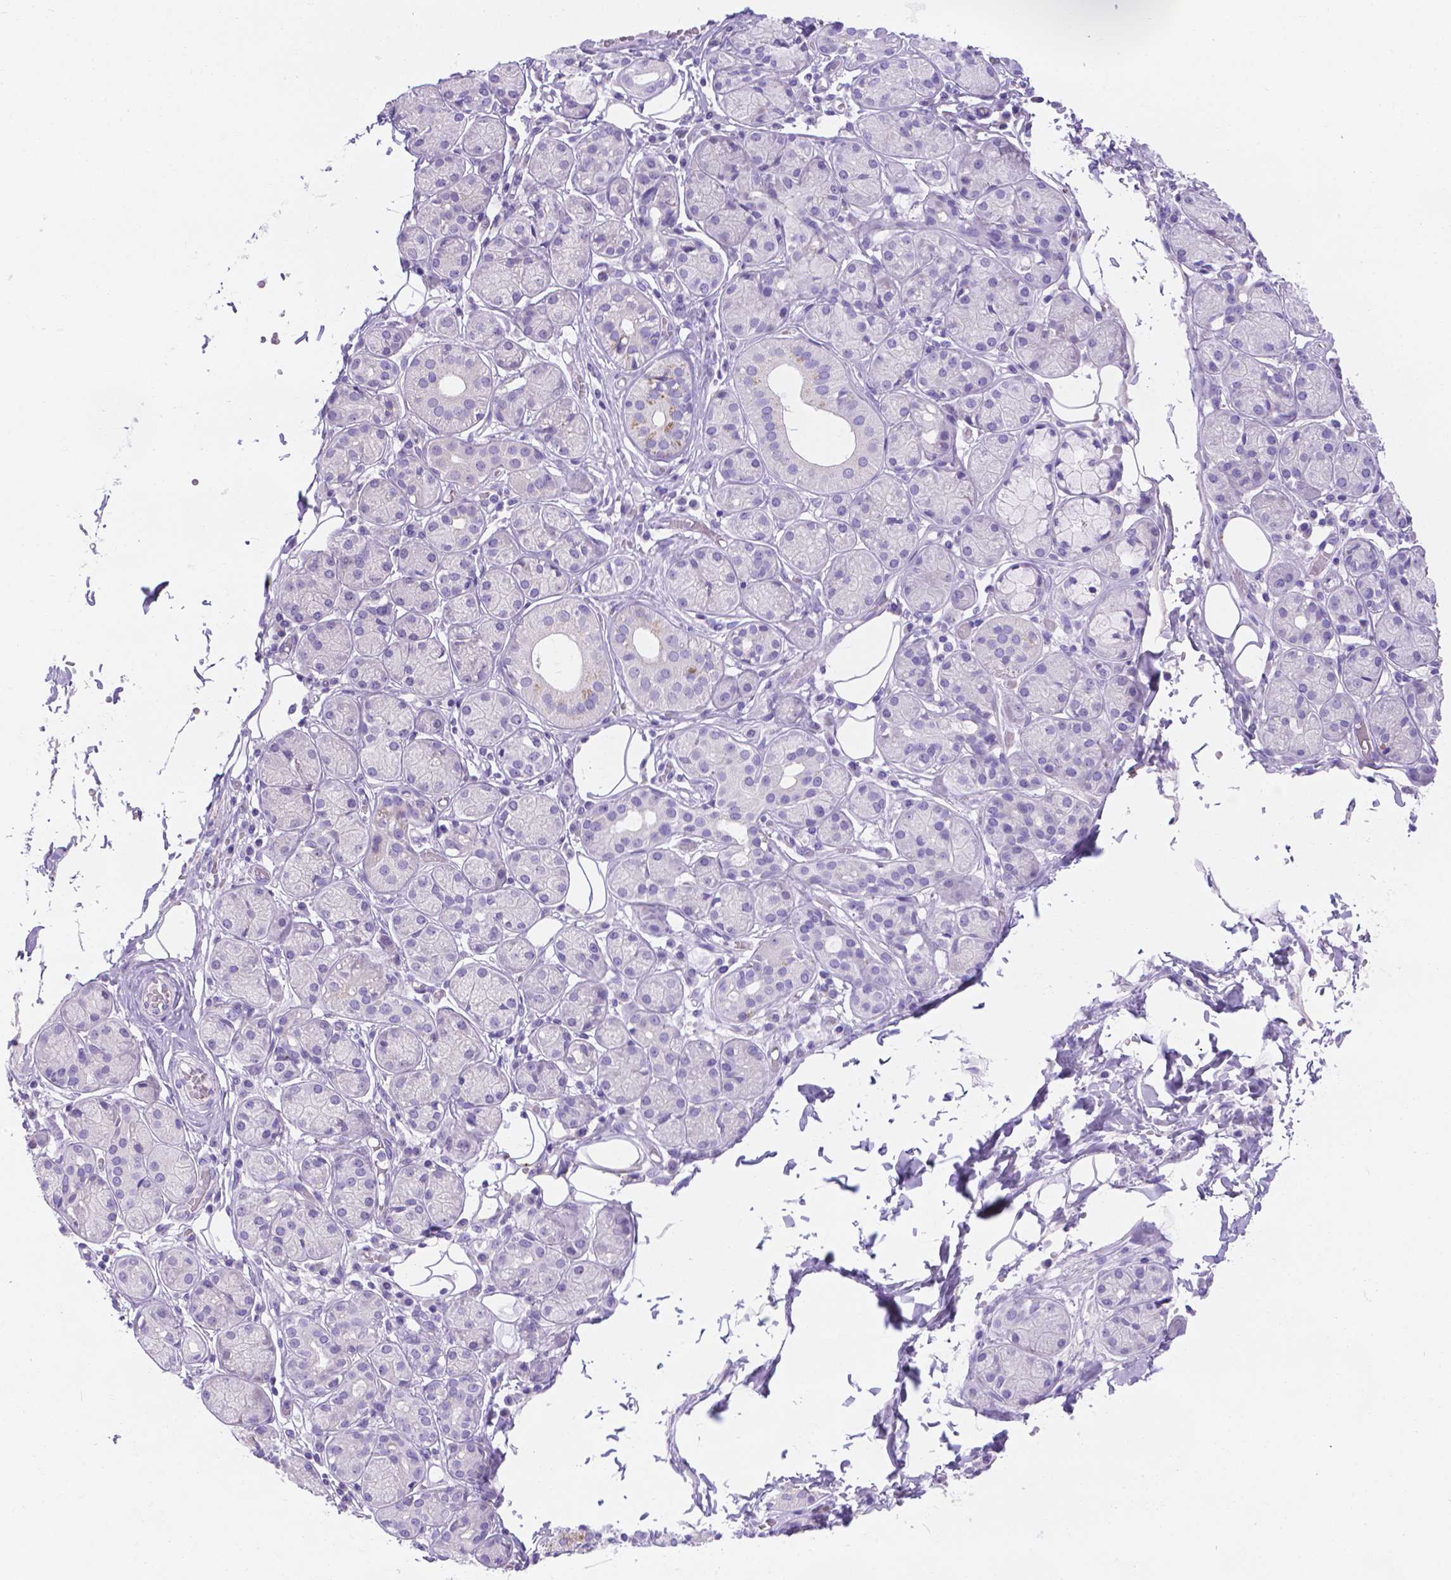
{"staining": {"intensity": "negative", "quantity": "none", "location": "none"}, "tissue": "salivary gland", "cell_type": "Glandular cells", "image_type": "normal", "snomed": [{"axis": "morphology", "description": "Normal tissue, NOS"}, {"axis": "topography", "description": "Salivary gland"}, {"axis": "topography", "description": "Peripheral nerve tissue"}], "caption": "Immunohistochemistry histopathology image of unremarkable human salivary gland stained for a protein (brown), which demonstrates no staining in glandular cells. Nuclei are stained in blue.", "gene": "MLN", "patient": {"sex": "male", "age": 71}}